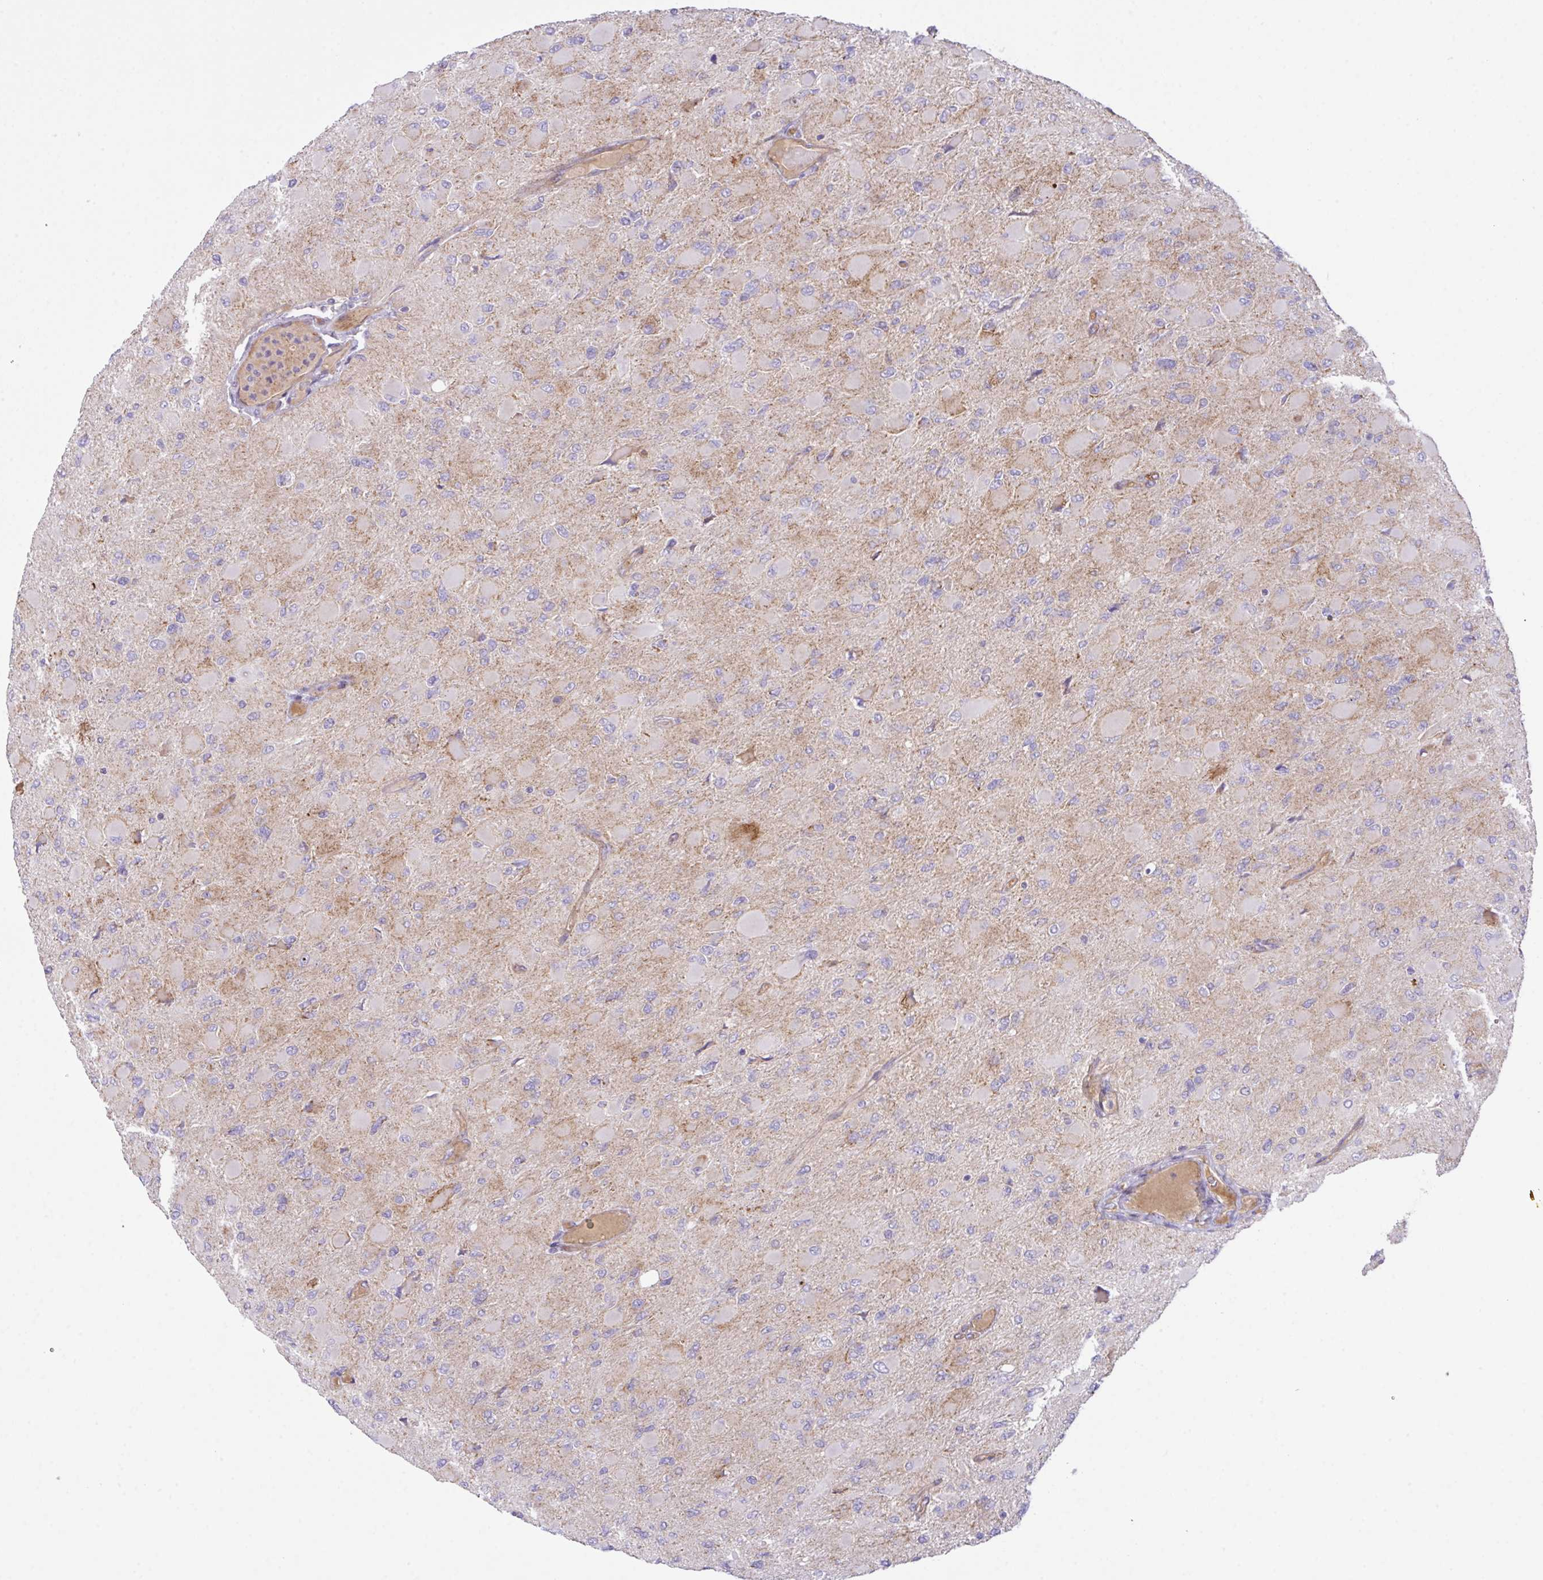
{"staining": {"intensity": "negative", "quantity": "none", "location": "none"}, "tissue": "glioma", "cell_type": "Tumor cells", "image_type": "cancer", "snomed": [{"axis": "morphology", "description": "Glioma, malignant, High grade"}, {"axis": "topography", "description": "Cerebral cortex"}], "caption": "High magnification brightfield microscopy of glioma stained with DAB (brown) and counterstained with hematoxylin (blue): tumor cells show no significant positivity.", "gene": "CHDH", "patient": {"sex": "female", "age": 36}}